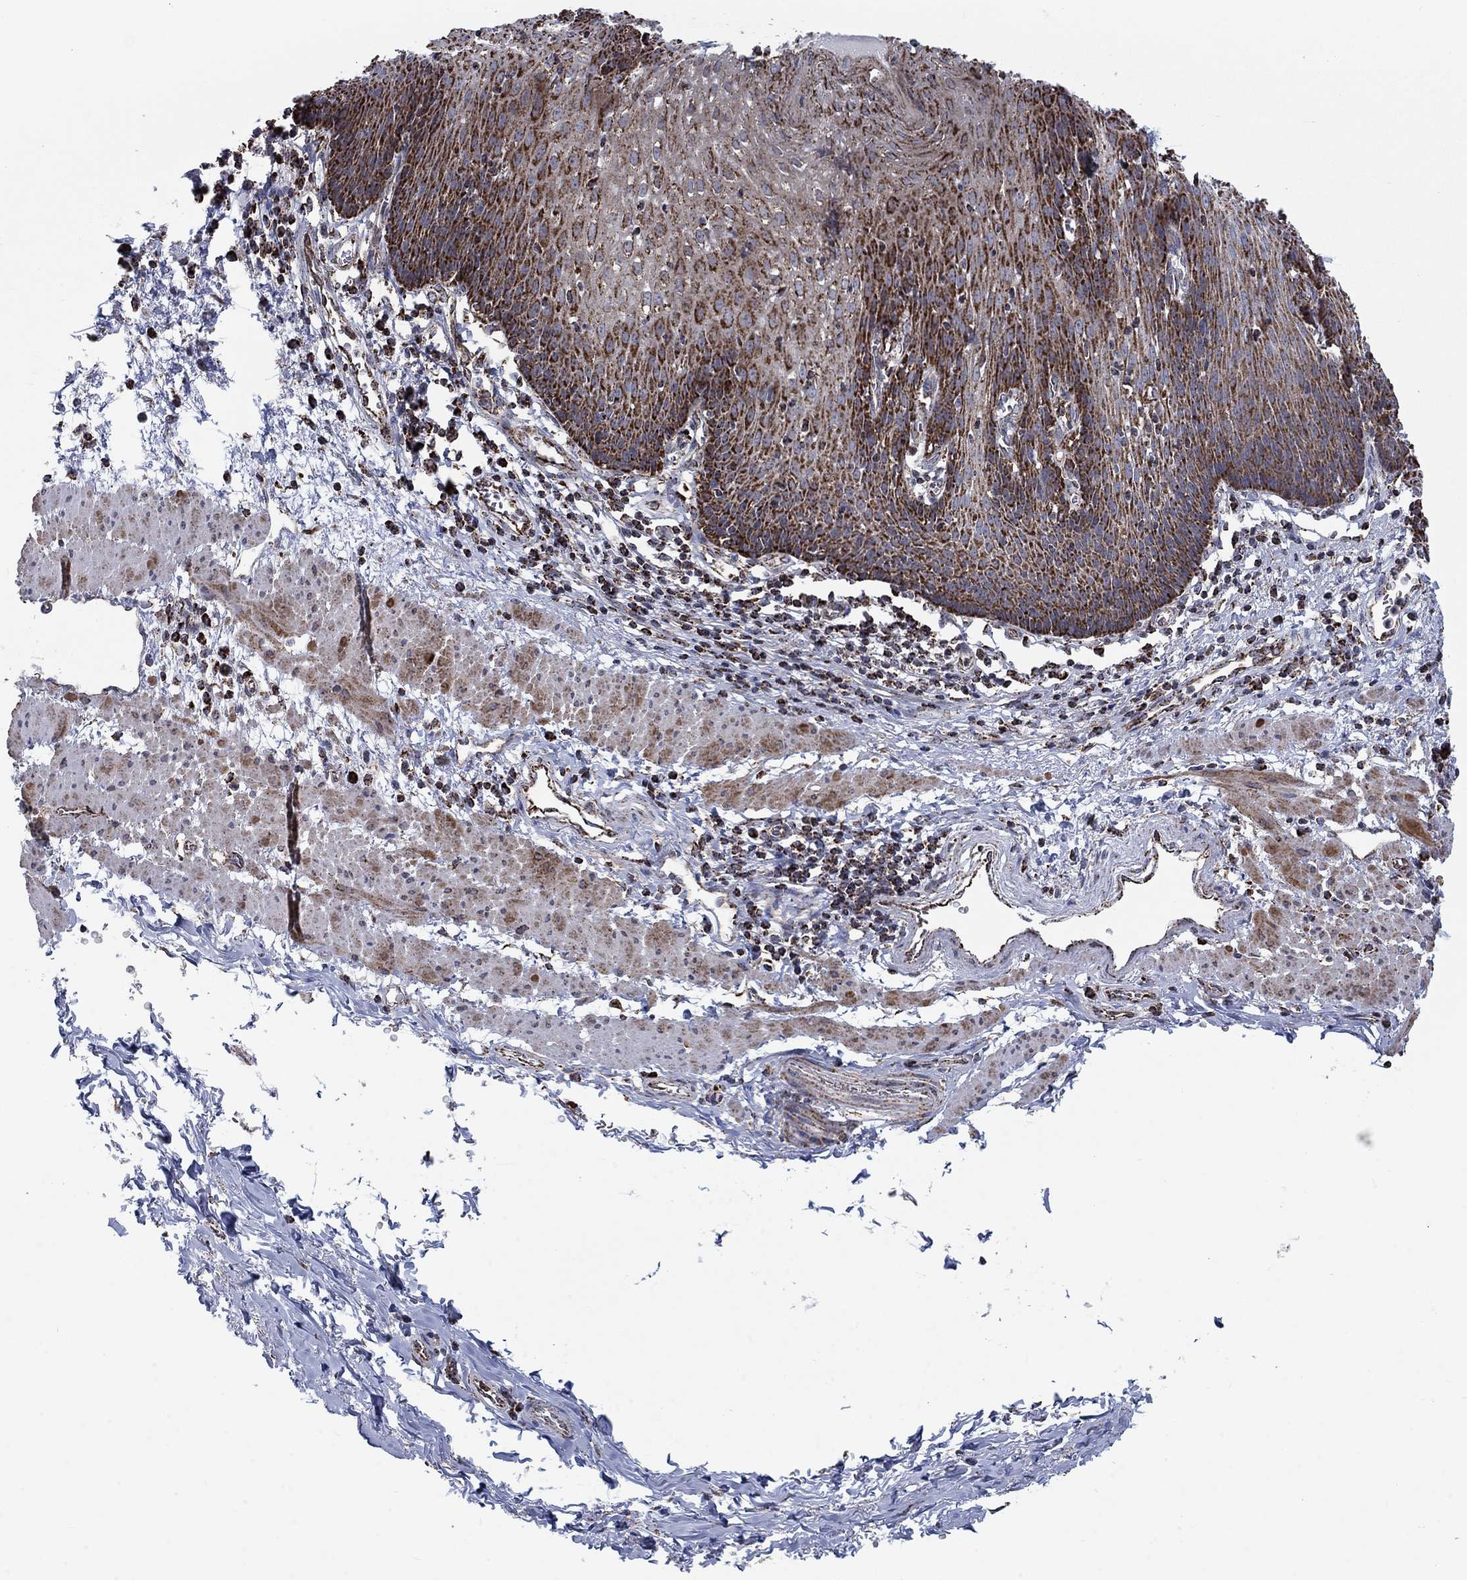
{"staining": {"intensity": "strong", "quantity": "25%-75%", "location": "cytoplasmic/membranous"}, "tissue": "esophagus", "cell_type": "Squamous epithelial cells", "image_type": "normal", "snomed": [{"axis": "morphology", "description": "Normal tissue, NOS"}, {"axis": "topography", "description": "Esophagus"}], "caption": "Immunohistochemical staining of unremarkable esophagus reveals strong cytoplasmic/membranous protein expression in about 25%-75% of squamous epithelial cells.", "gene": "MOAP1", "patient": {"sex": "male", "age": 57}}